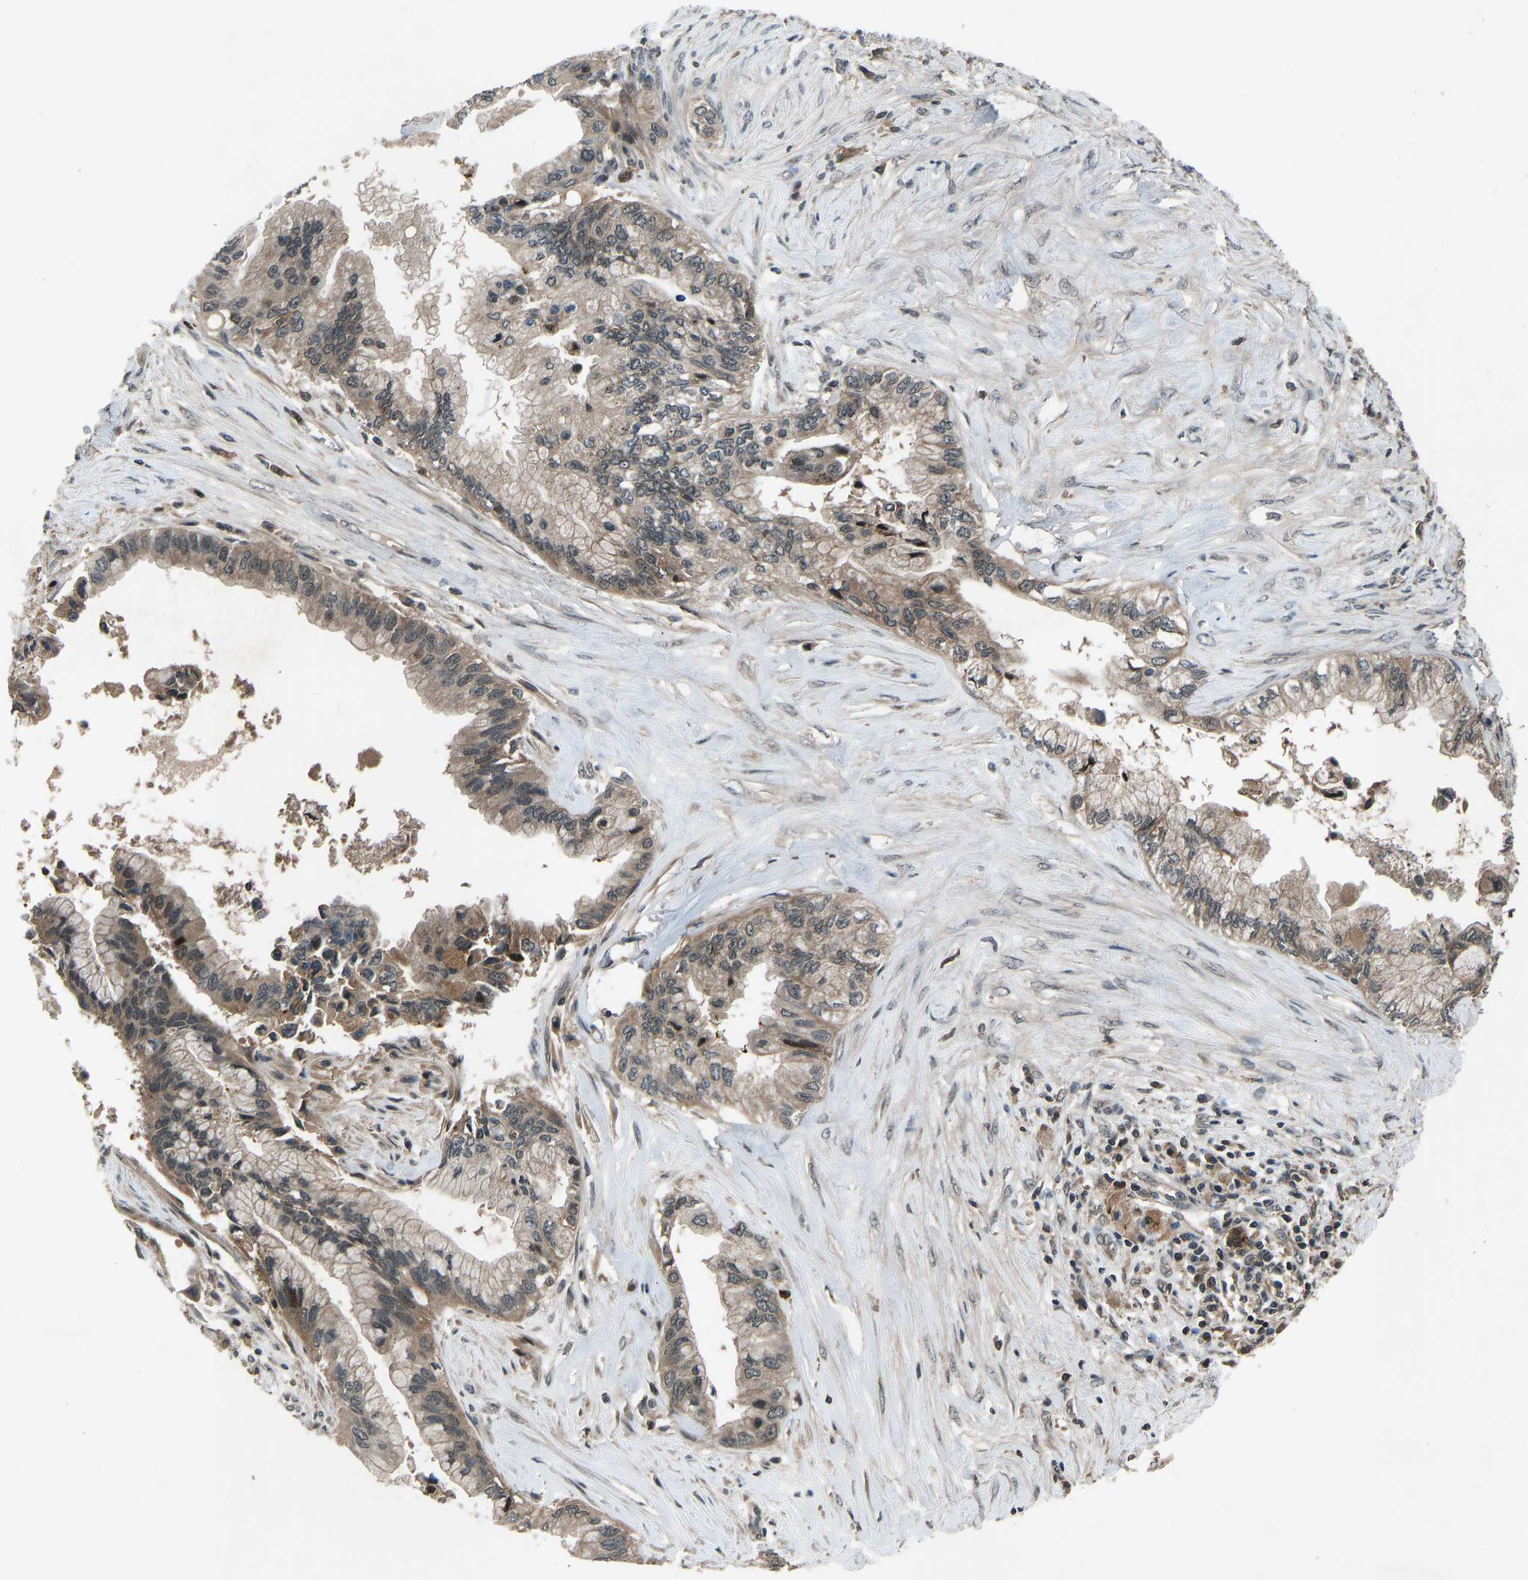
{"staining": {"intensity": "moderate", "quantity": ">75%", "location": "cytoplasmic/membranous"}, "tissue": "pancreatic cancer", "cell_type": "Tumor cells", "image_type": "cancer", "snomed": [{"axis": "morphology", "description": "Adenocarcinoma, NOS"}, {"axis": "topography", "description": "Pancreas"}], "caption": "About >75% of tumor cells in pancreatic cancer display moderate cytoplasmic/membranous protein staining as visualized by brown immunohistochemical staining.", "gene": "SLC43A1", "patient": {"sex": "female", "age": 73}}